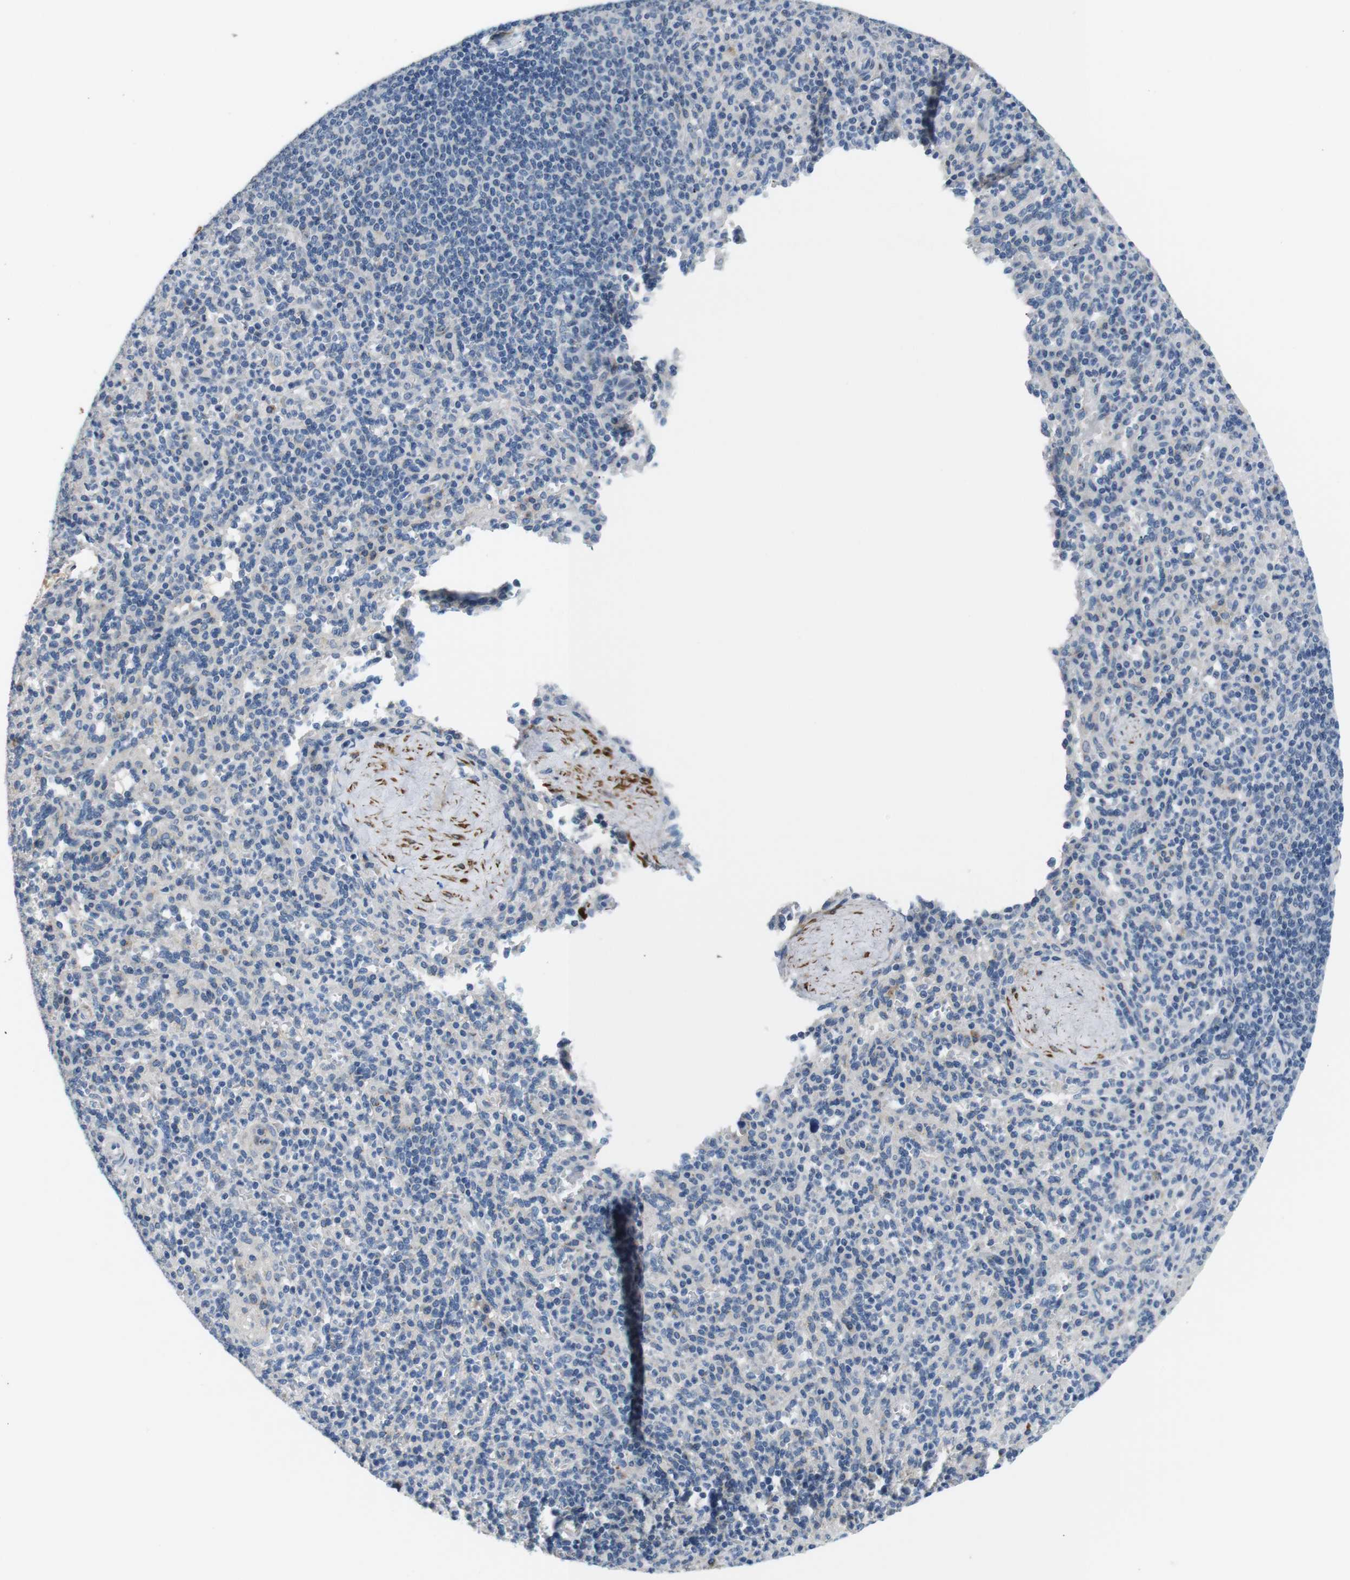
{"staining": {"intensity": "negative", "quantity": "none", "location": "none"}, "tissue": "spleen", "cell_type": "Cells in red pulp", "image_type": "normal", "snomed": [{"axis": "morphology", "description": "Normal tissue, NOS"}, {"axis": "topography", "description": "Spleen"}], "caption": "Immunohistochemical staining of normal human spleen shows no significant positivity in cells in red pulp.", "gene": "UNC5CL", "patient": {"sex": "male", "age": 36}}